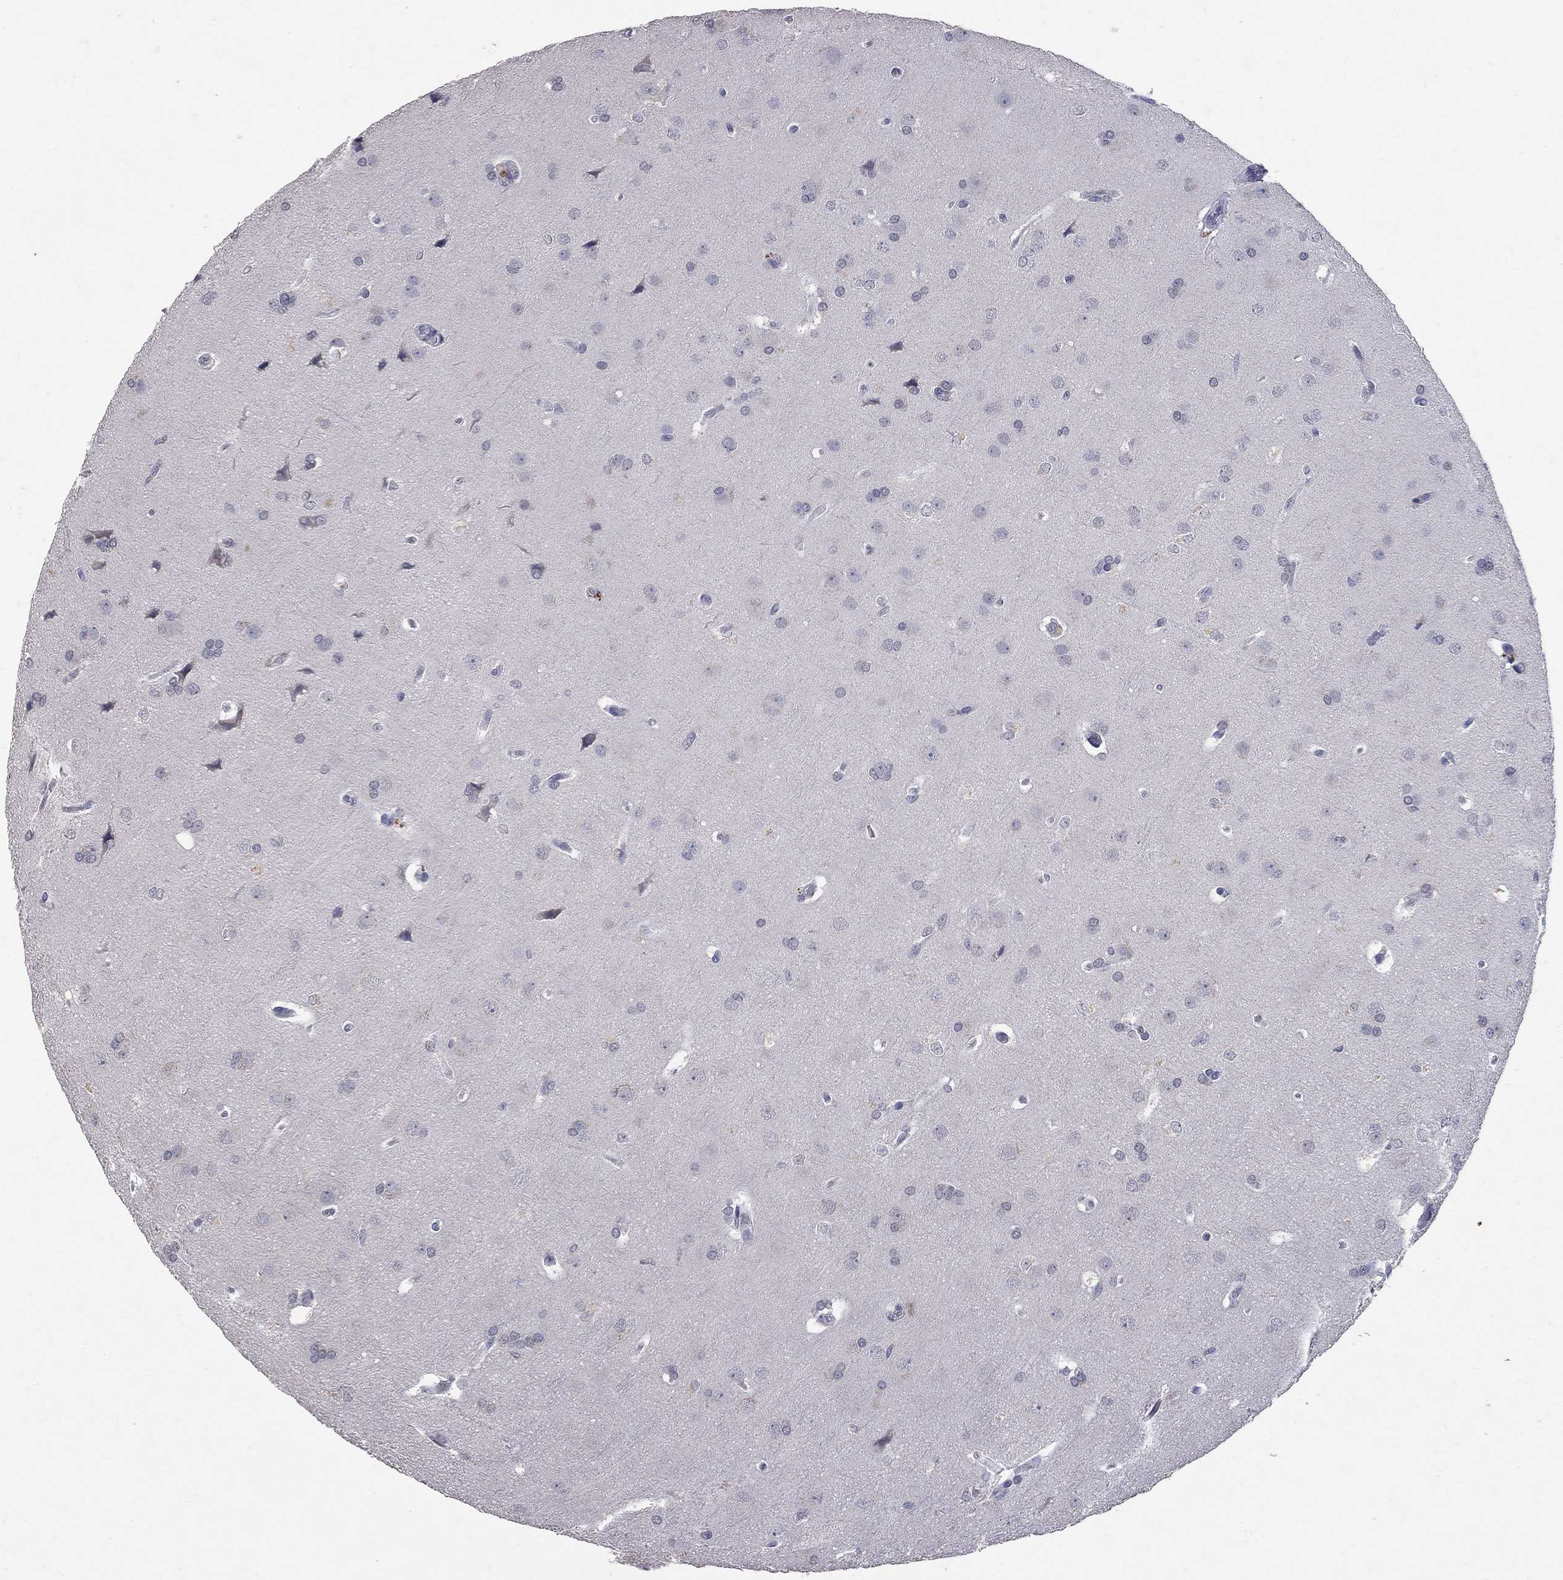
{"staining": {"intensity": "negative", "quantity": "none", "location": "none"}, "tissue": "glioma", "cell_type": "Tumor cells", "image_type": "cancer", "snomed": [{"axis": "morphology", "description": "Glioma, malignant, Low grade"}, {"axis": "topography", "description": "Brain"}], "caption": "A high-resolution photomicrograph shows IHC staining of malignant glioma (low-grade), which displays no significant expression in tumor cells.", "gene": "NOS2", "patient": {"sex": "female", "age": 32}}